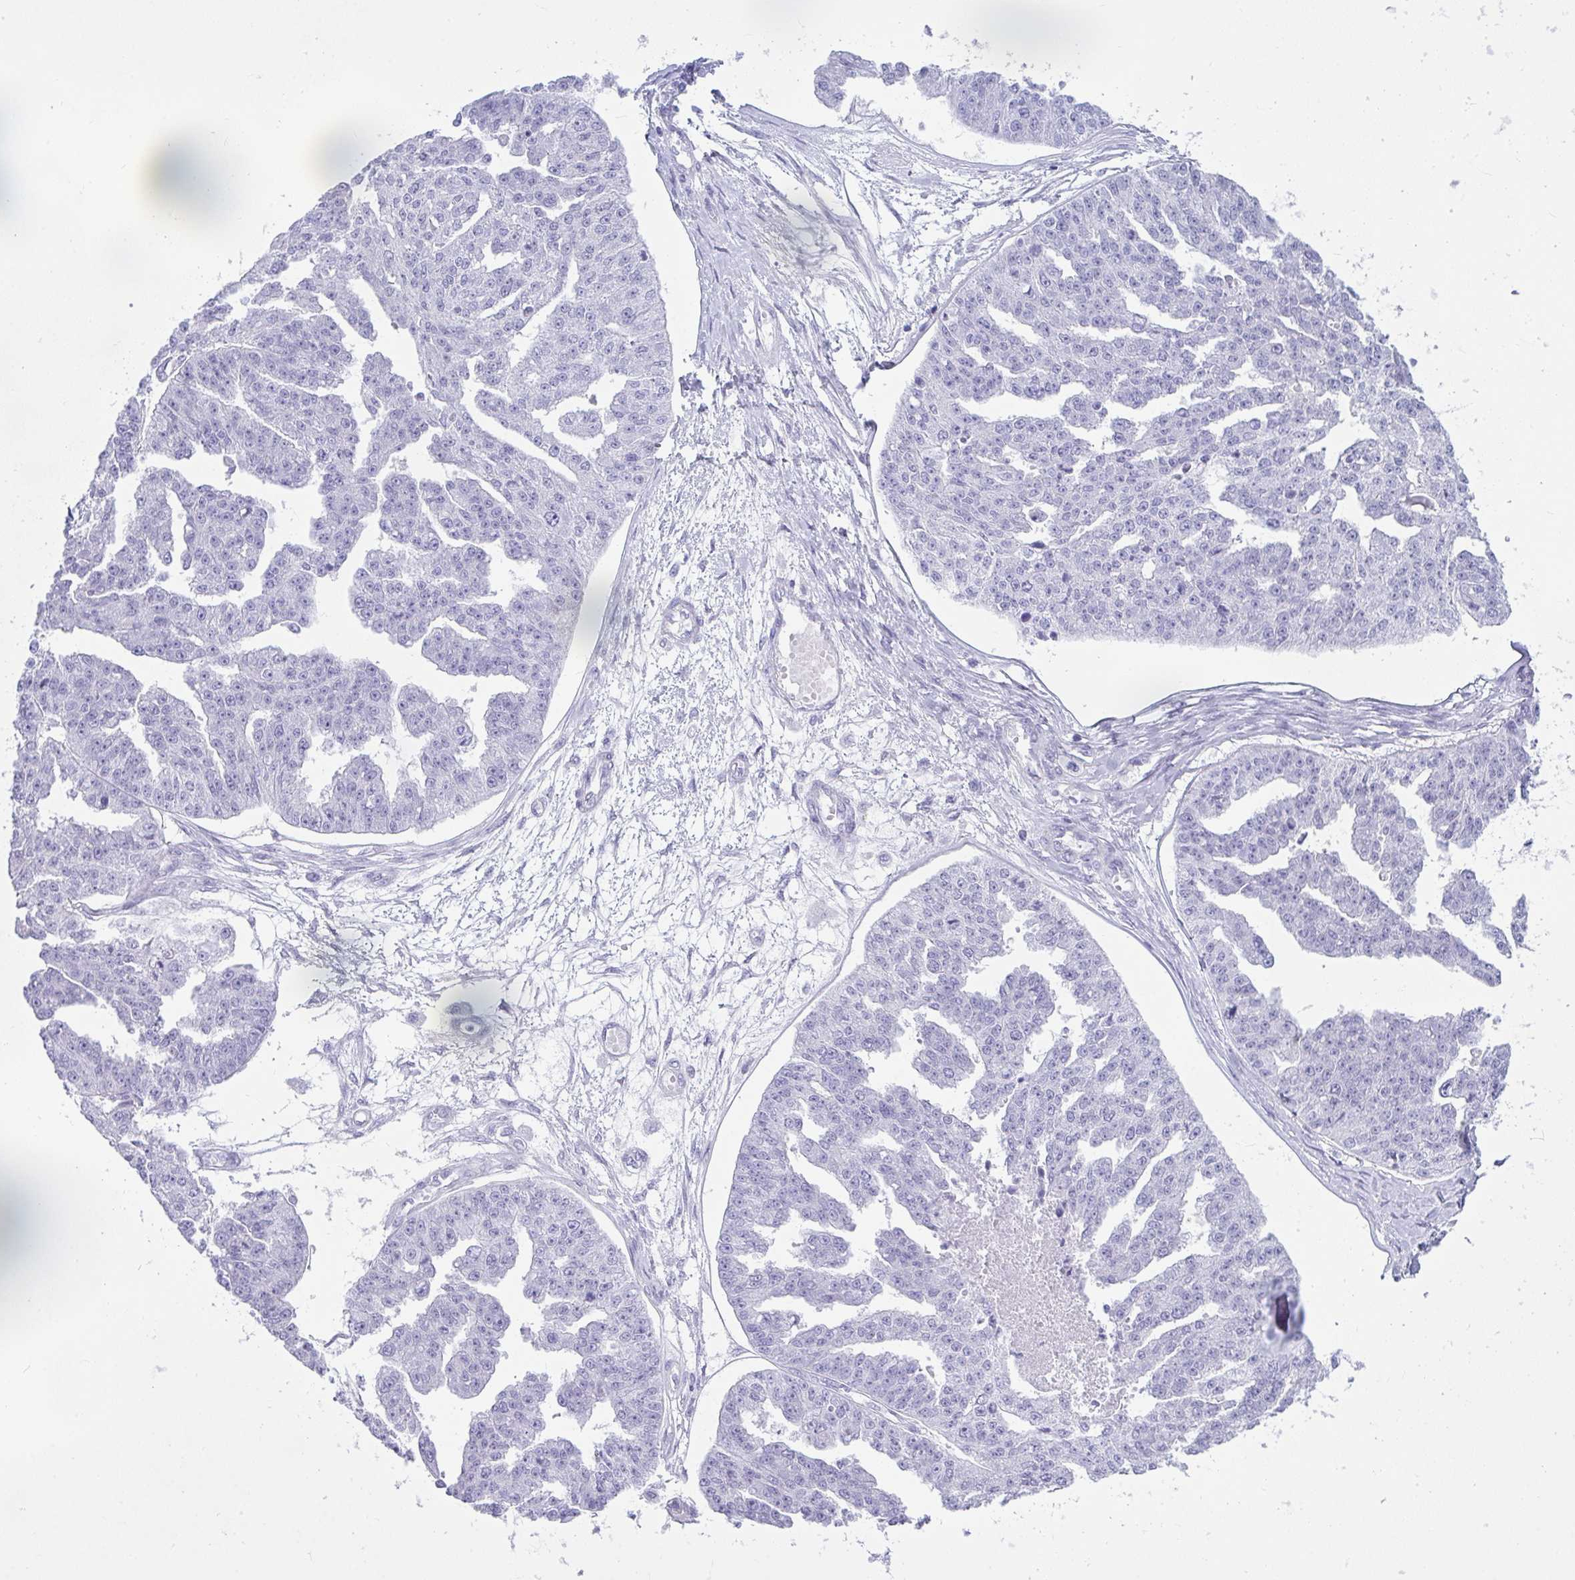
{"staining": {"intensity": "negative", "quantity": "none", "location": "none"}, "tissue": "ovarian cancer", "cell_type": "Tumor cells", "image_type": "cancer", "snomed": [{"axis": "morphology", "description": "Cystadenocarcinoma, serous, NOS"}, {"axis": "topography", "description": "Ovary"}], "caption": "Image shows no significant protein staining in tumor cells of ovarian cancer (serous cystadenocarcinoma).", "gene": "RASL10A", "patient": {"sex": "female", "age": 58}}